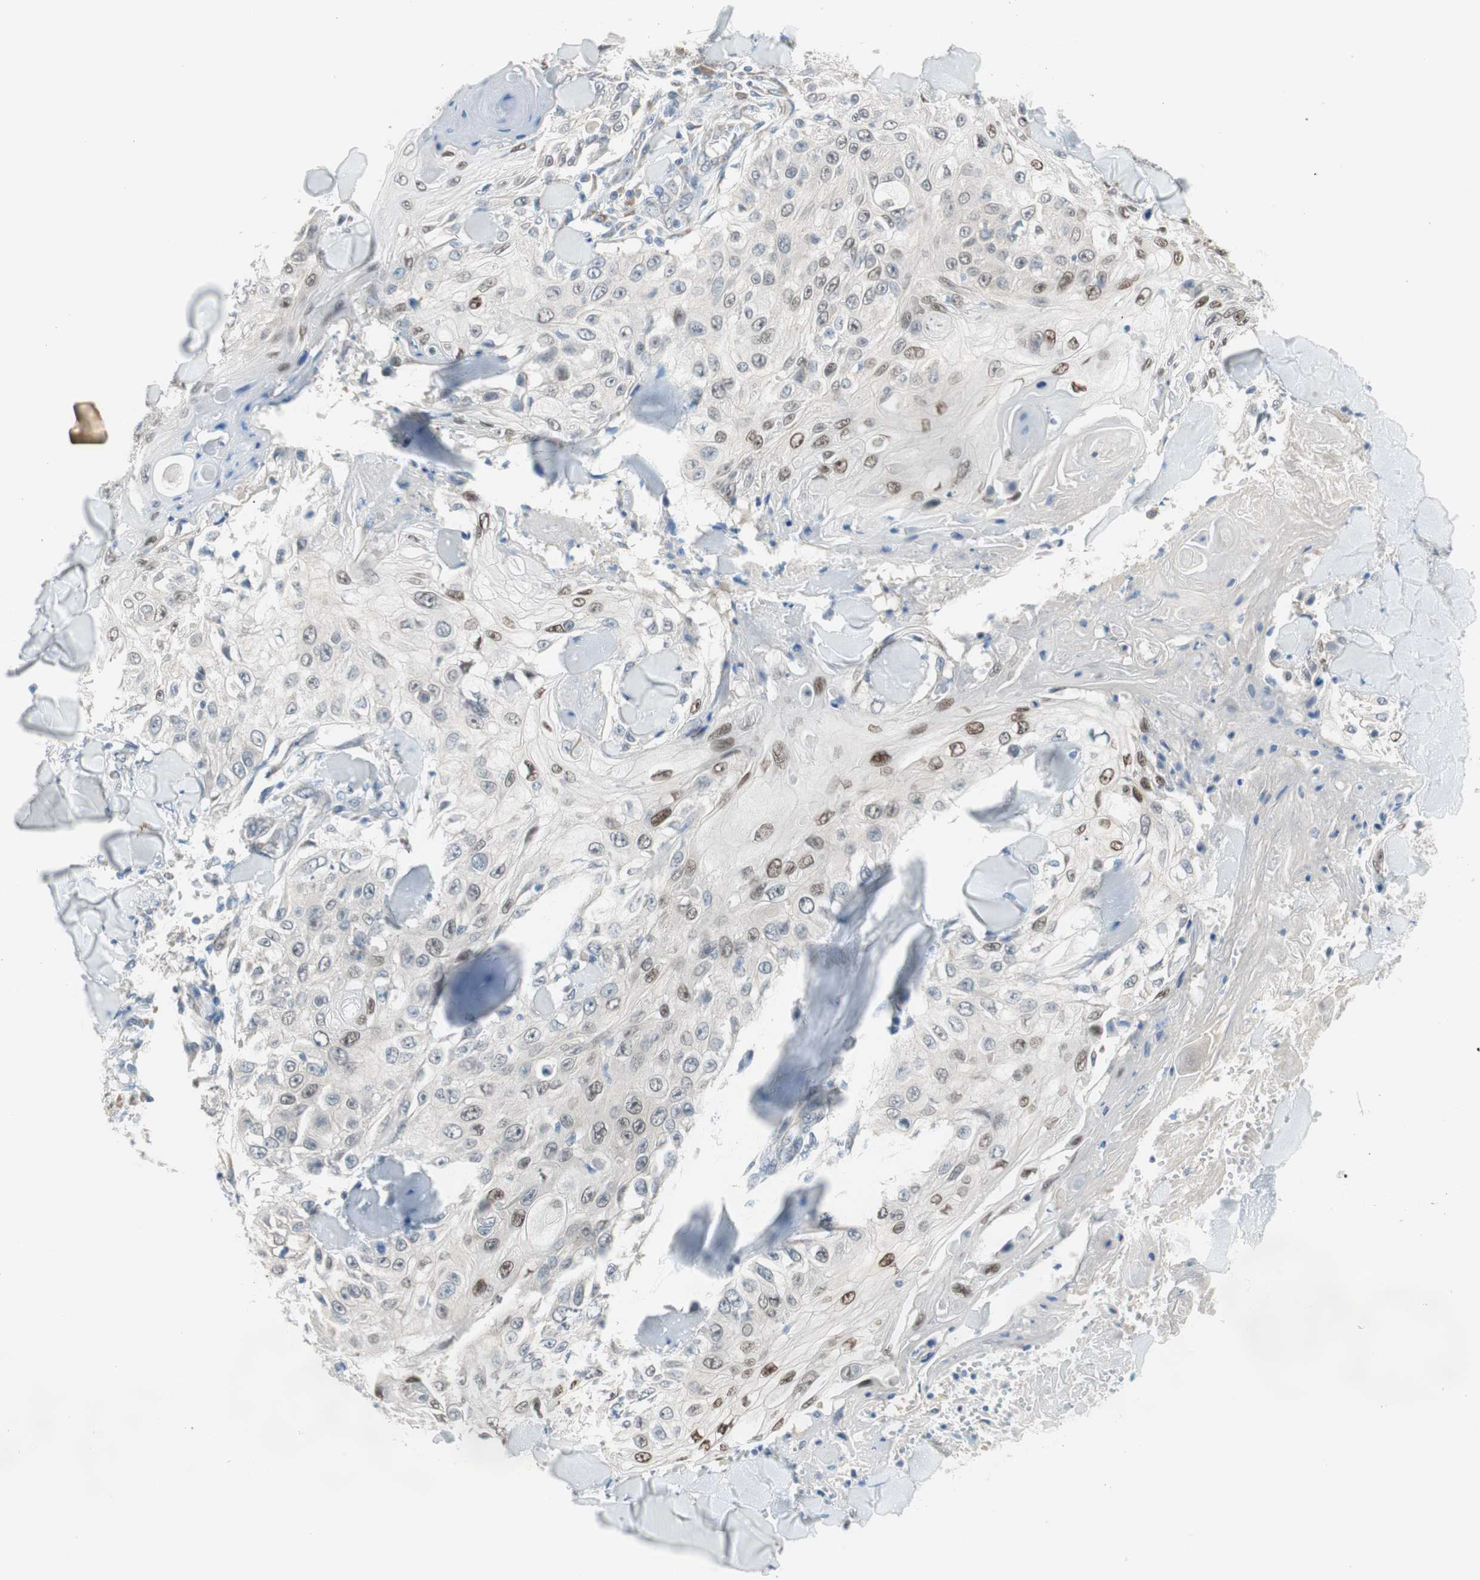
{"staining": {"intensity": "negative", "quantity": "none", "location": "none"}, "tissue": "skin cancer", "cell_type": "Tumor cells", "image_type": "cancer", "snomed": [{"axis": "morphology", "description": "Squamous cell carcinoma, NOS"}, {"axis": "topography", "description": "Skin"}], "caption": "Protein analysis of skin squamous cell carcinoma shows no significant staining in tumor cells.", "gene": "GRHL1", "patient": {"sex": "male", "age": 86}}